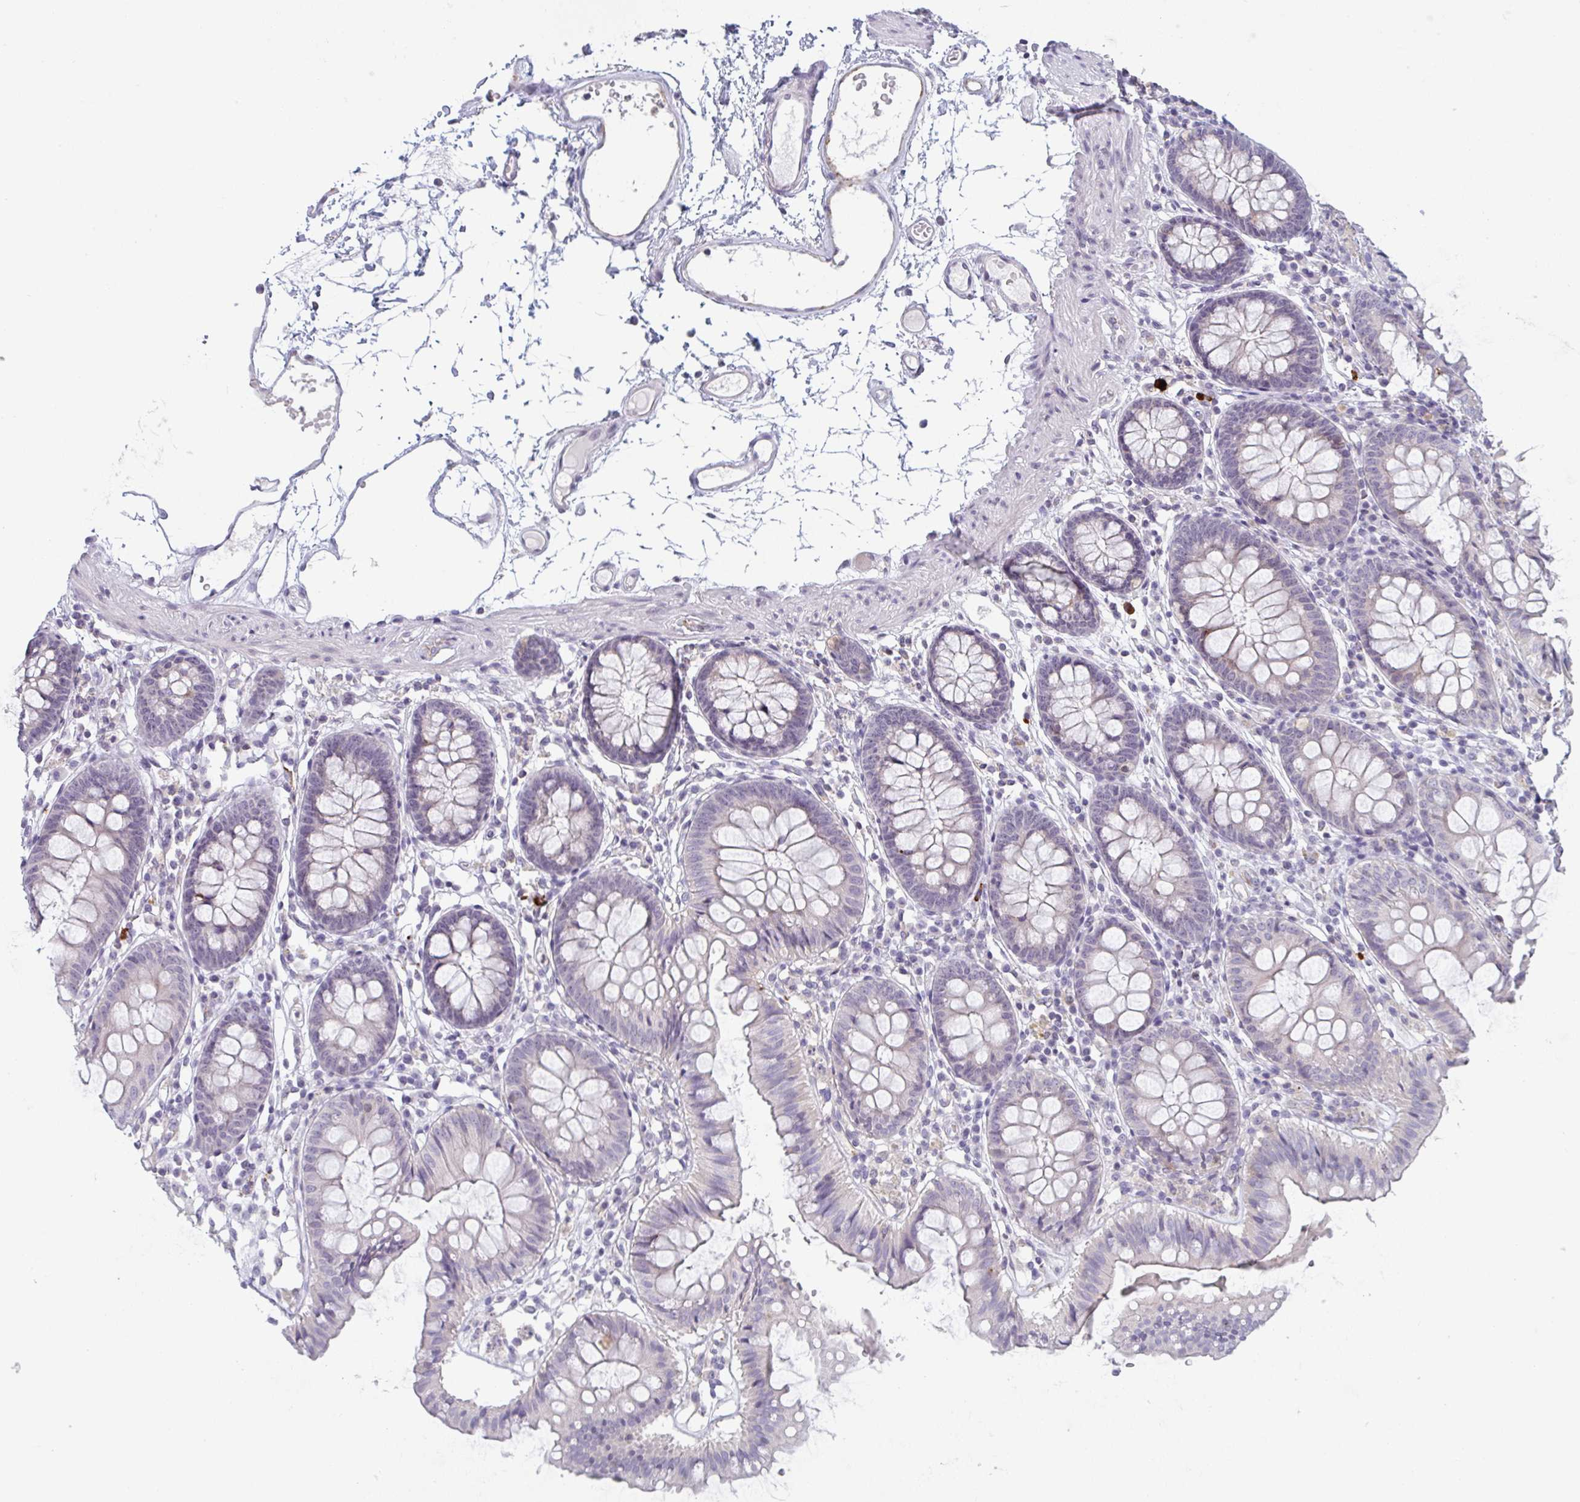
{"staining": {"intensity": "negative", "quantity": "none", "location": "none"}, "tissue": "colon", "cell_type": "Endothelial cells", "image_type": "normal", "snomed": [{"axis": "morphology", "description": "Normal tissue, NOS"}, {"axis": "topography", "description": "Colon"}], "caption": "IHC of benign colon demonstrates no positivity in endothelial cells. (Stains: DAB (3,3'-diaminobenzidine) IHC with hematoxylin counter stain, Microscopy: brightfield microscopy at high magnification).", "gene": "CD80", "patient": {"sex": "female", "age": 84}}